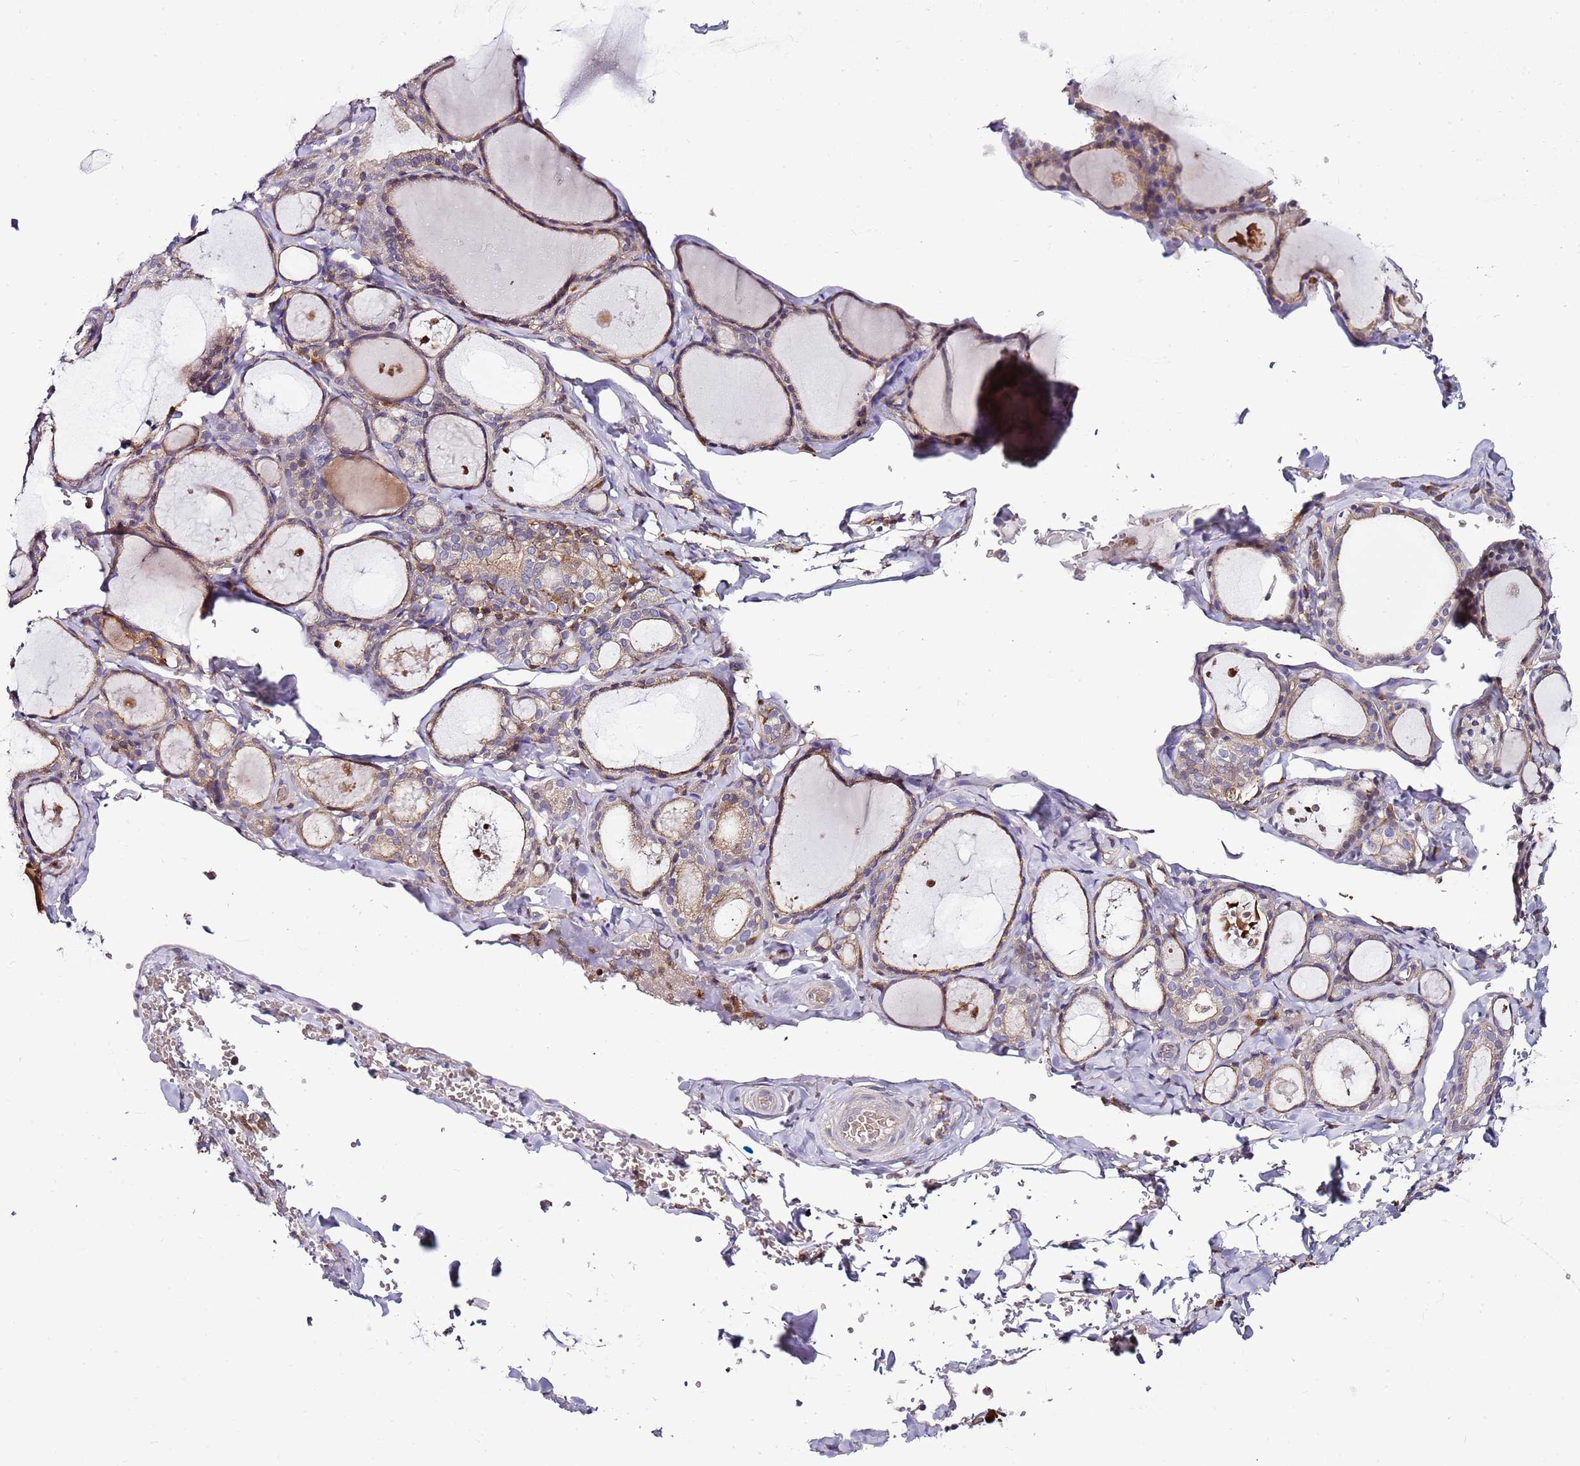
{"staining": {"intensity": "moderate", "quantity": "25%-75%", "location": "cytoplasmic/membranous"}, "tissue": "thyroid gland", "cell_type": "Glandular cells", "image_type": "normal", "snomed": [{"axis": "morphology", "description": "Normal tissue, NOS"}, {"axis": "topography", "description": "Thyroid gland"}], "caption": "Immunohistochemistry (IHC) histopathology image of unremarkable thyroid gland stained for a protein (brown), which demonstrates medium levels of moderate cytoplasmic/membranous staining in approximately 25%-75% of glandular cells.", "gene": "ATXN2L", "patient": {"sex": "male", "age": 56}}